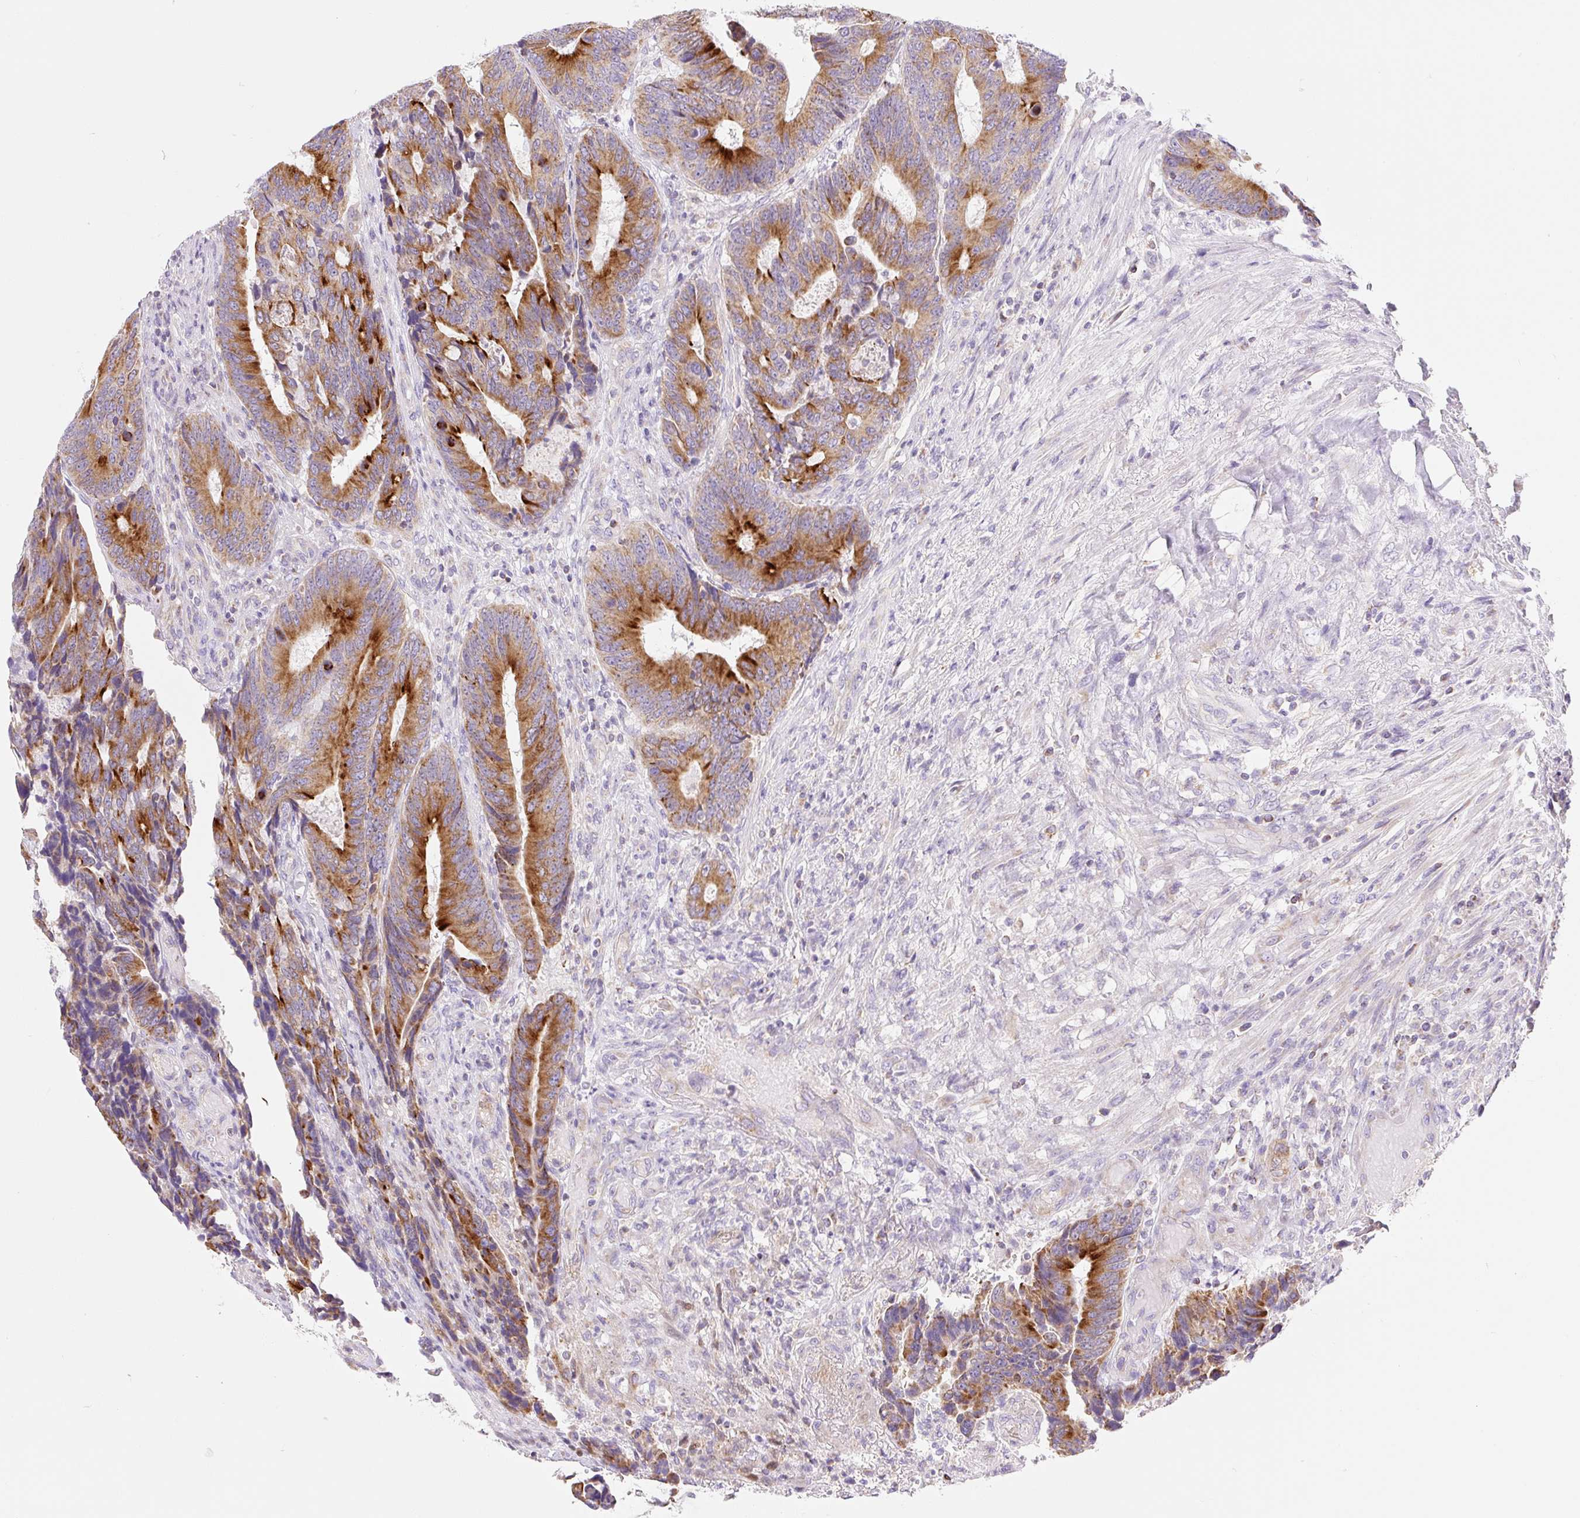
{"staining": {"intensity": "strong", "quantity": ">75%", "location": "cytoplasmic/membranous"}, "tissue": "colorectal cancer", "cell_type": "Tumor cells", "image_type": "cancer", "snomed": [{"axis": "morphology", "description": "Adenocarcinoma, NOS"}, {"axis": "topography", "description": "Colon"}], "caption": "Immunohistochemistry (IHC) (DAB) staining of colorectal cancer shows strong cytoplasmic/membranous protein expression in approximately >75% of tumor cells. The staining was performed using DAB, with brown indicating positive protein expression. Nuclei are stained blue with hematoxylin.", "gene": "FOCAD", "patient": {"sex": "male", "age": 87}}